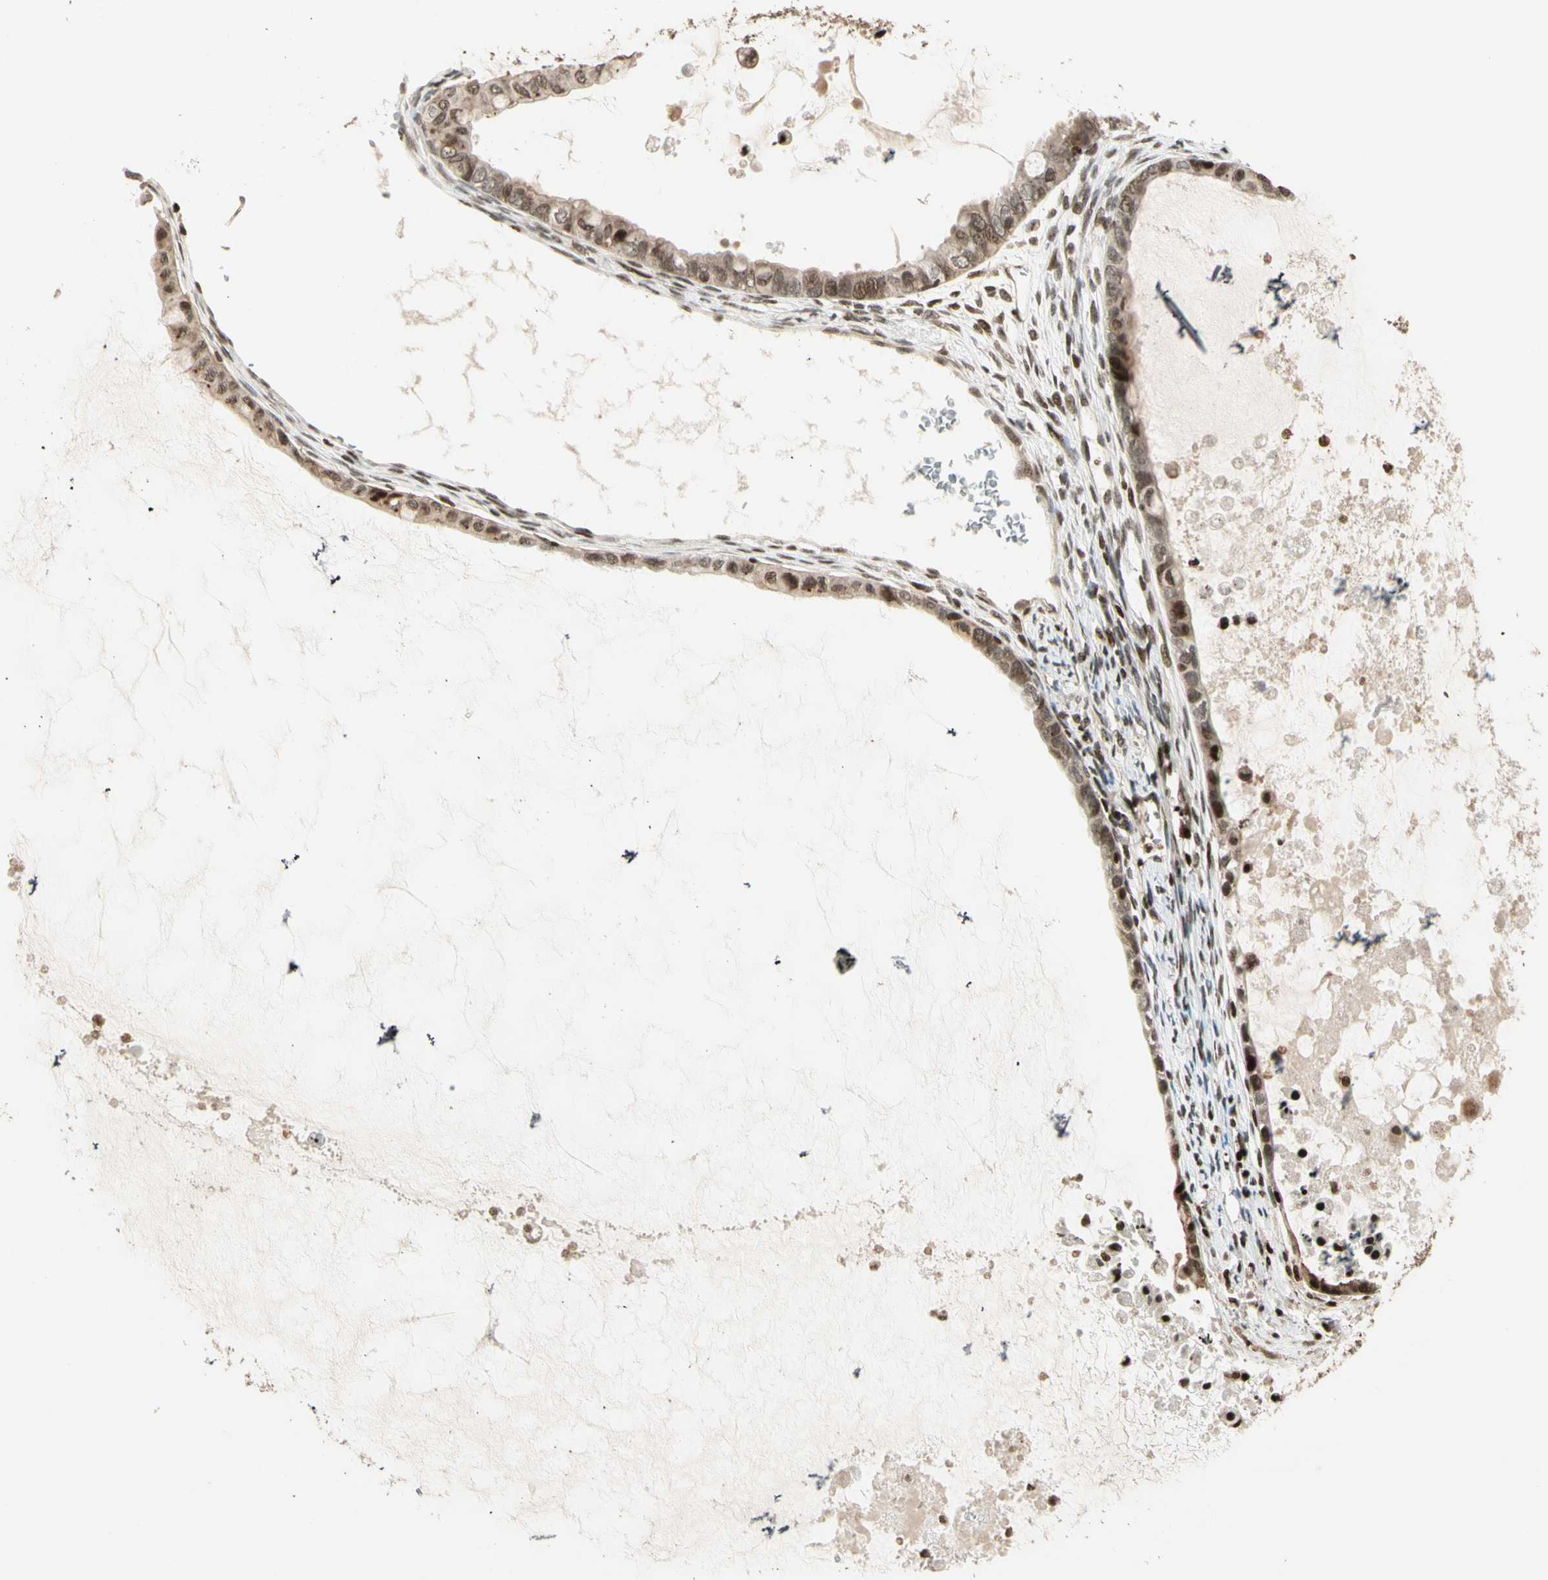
{"staining": {"intensity": "weak", "quantity": ">75%", "location": "nuclear"}, "tissue": "ovarian cancer", "cell_type": "Tumor cells", "image_type": "cancer", "snomed": [{"axis": "morphology", "description": "Cystadenocarcinoma, mucinous, NOS"}, {"axis": "topography", "description": "Ovary"}], "caption": "Human mucinous cystadenocarcinoma (ovarian) stained for a protein (brown) reveals weak nuclear positive expression in approximately >75% of tumor cells.", "gene": "TSHZ3", "patient": {"sex": "female", "age": 80}}